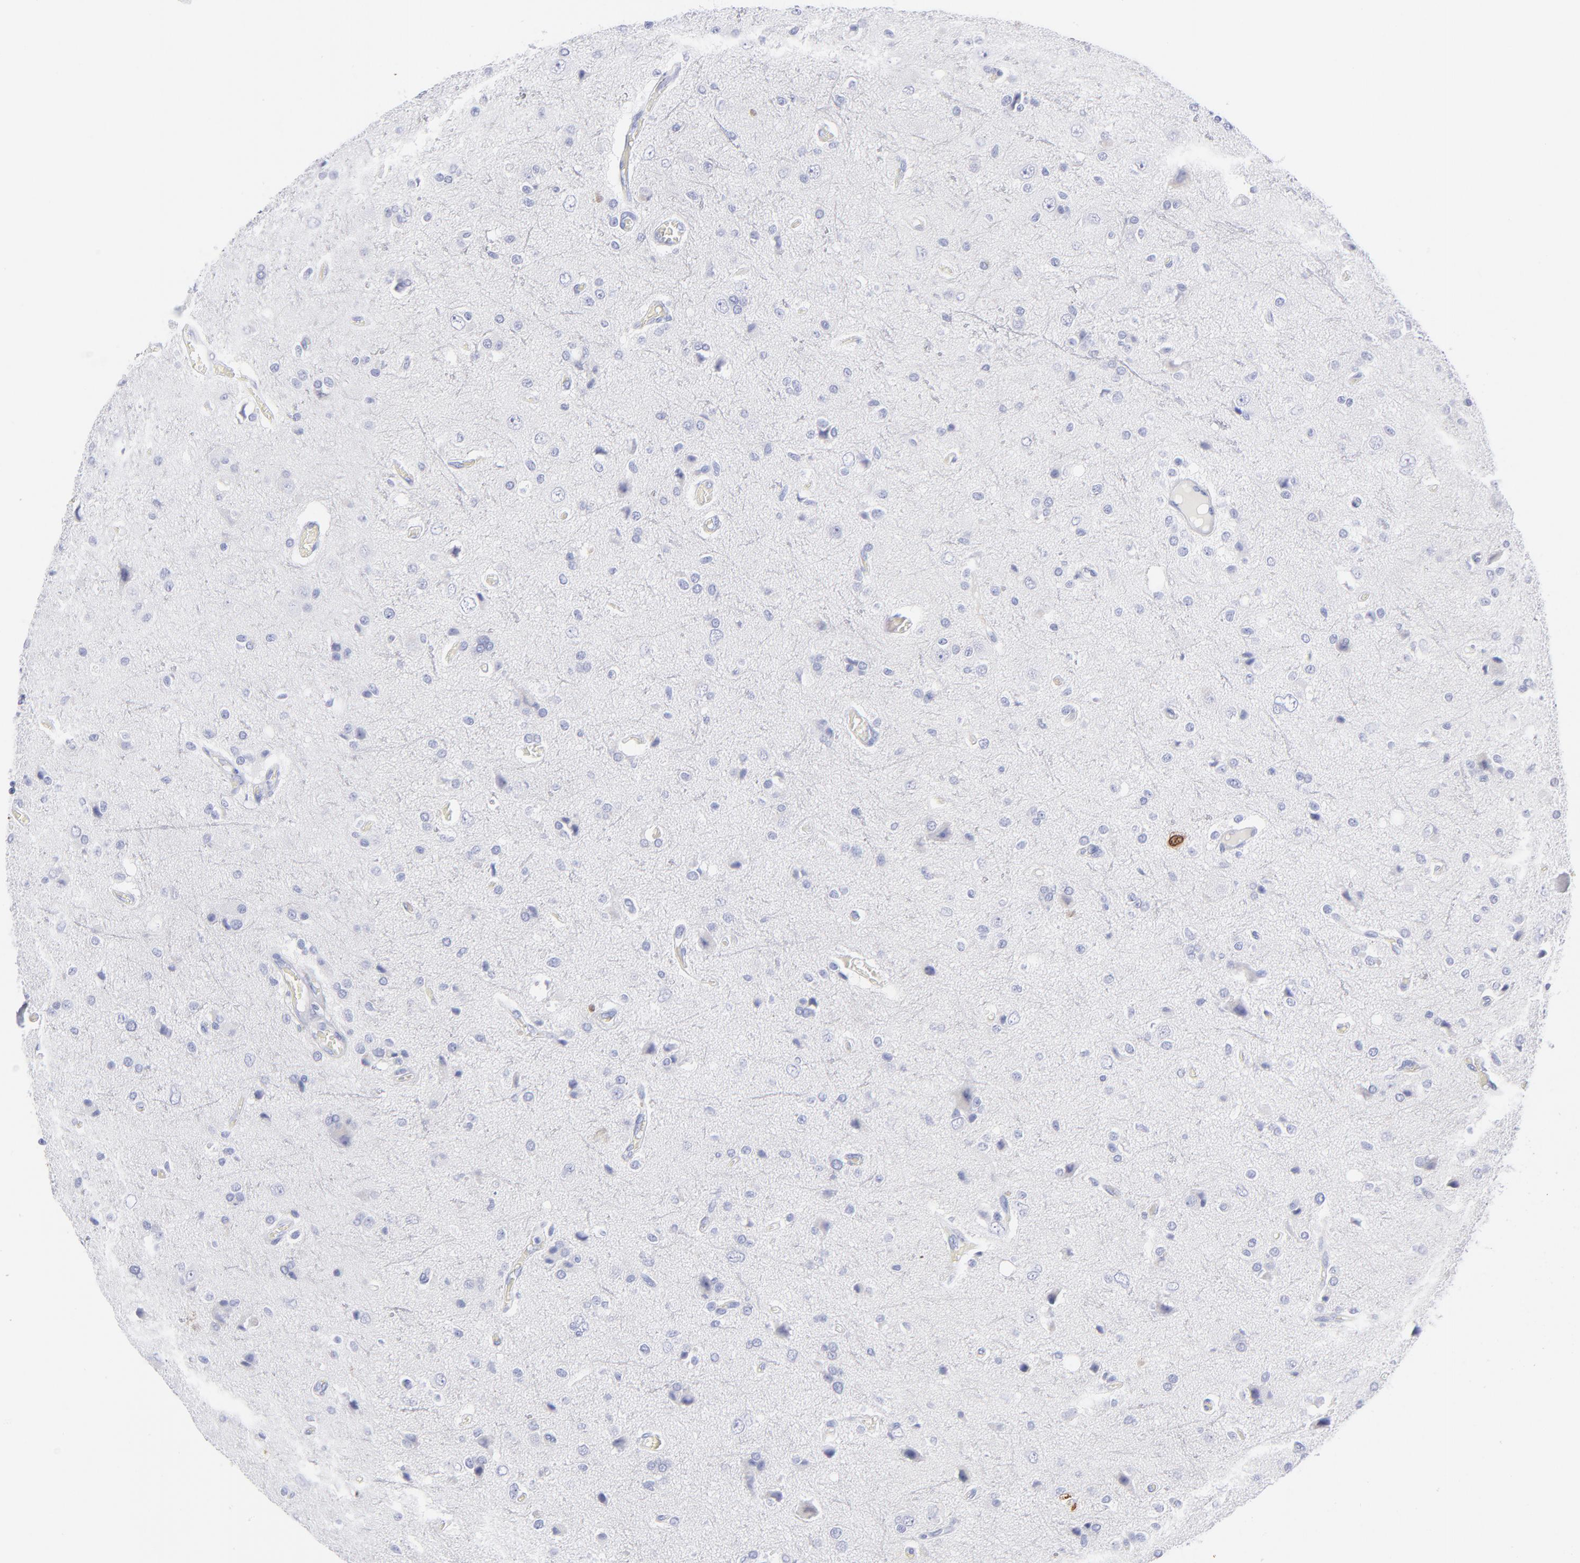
{"staining": {"intensity": "negative", "quantity": "none", "location": "none"}, "tissue": "glioma", "cell_type": "Tumor cells", "image_type": "cancer", "snomed": [{"axis": "morphology", "description": "Glioma, malignant, High grade"}, {"axis": "topography", "description": "Brain"}], "caption": "Histopathology image shows no significant protein staining in tumor cells of malignant glioma (high-grade).", "gene": "CCNB1", "patient": {"sex": "male", "age": 47}}